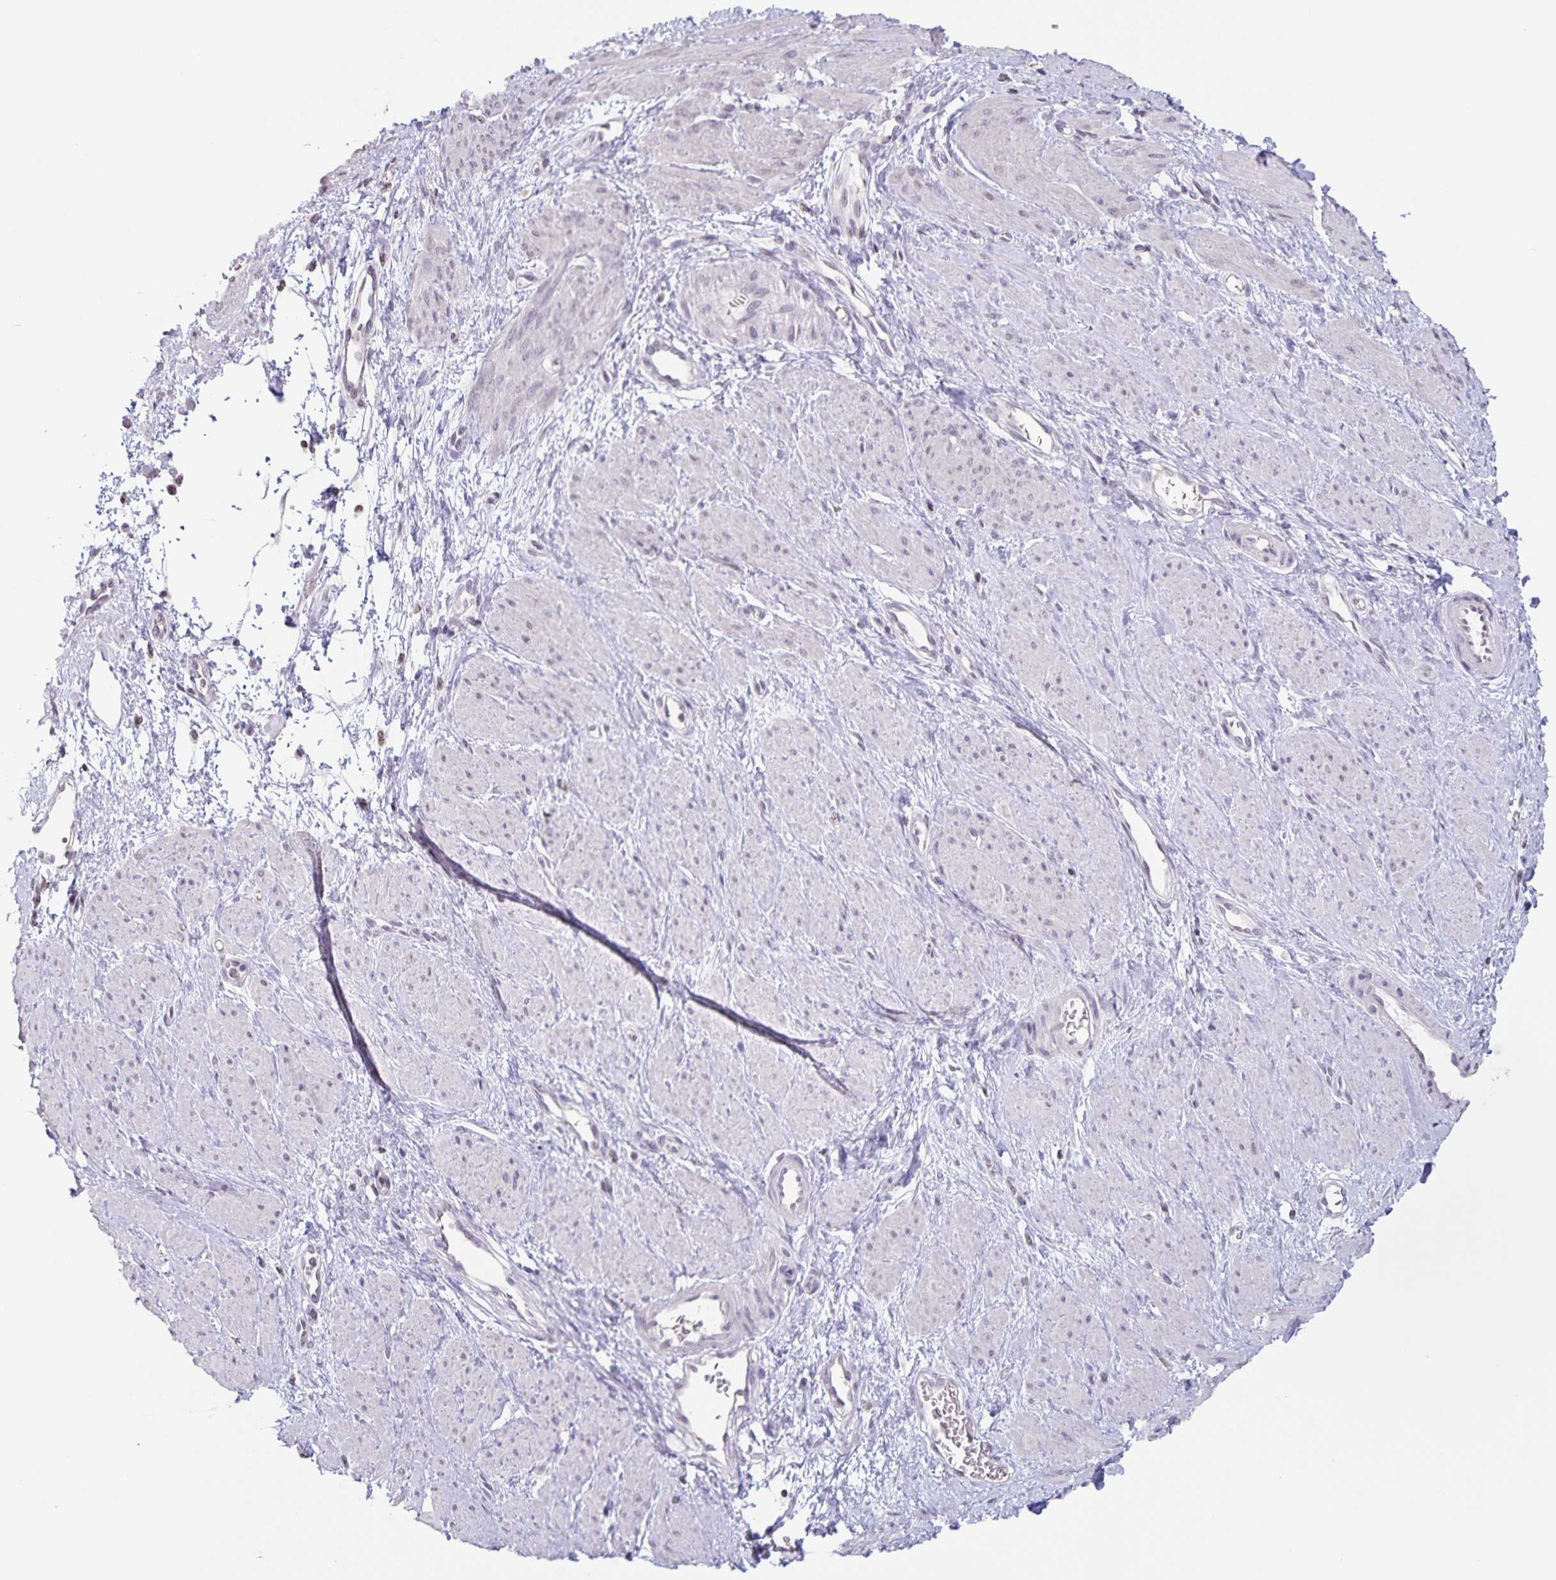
{"staining": {"intensity": "negative", "quantity": "none", "location": "none"}, "tissue": "smooth muscle", "cell_type": "Smooth muscle cells", "image_type": "normal", "snomed": [{"axis": "morphology", "description": "Normal tissue, NOS"}, {"axis": "topography", "description": "Smooth muscle"}, {"axis": "topography", "description": "Uterus"}], "caption": "The immunohistochemistry photomicrograph has no significant expression in smooth muscle cells of smooth muscle.", "gene": "AQP4", "patient": {"sex": "female", "age": 39}}